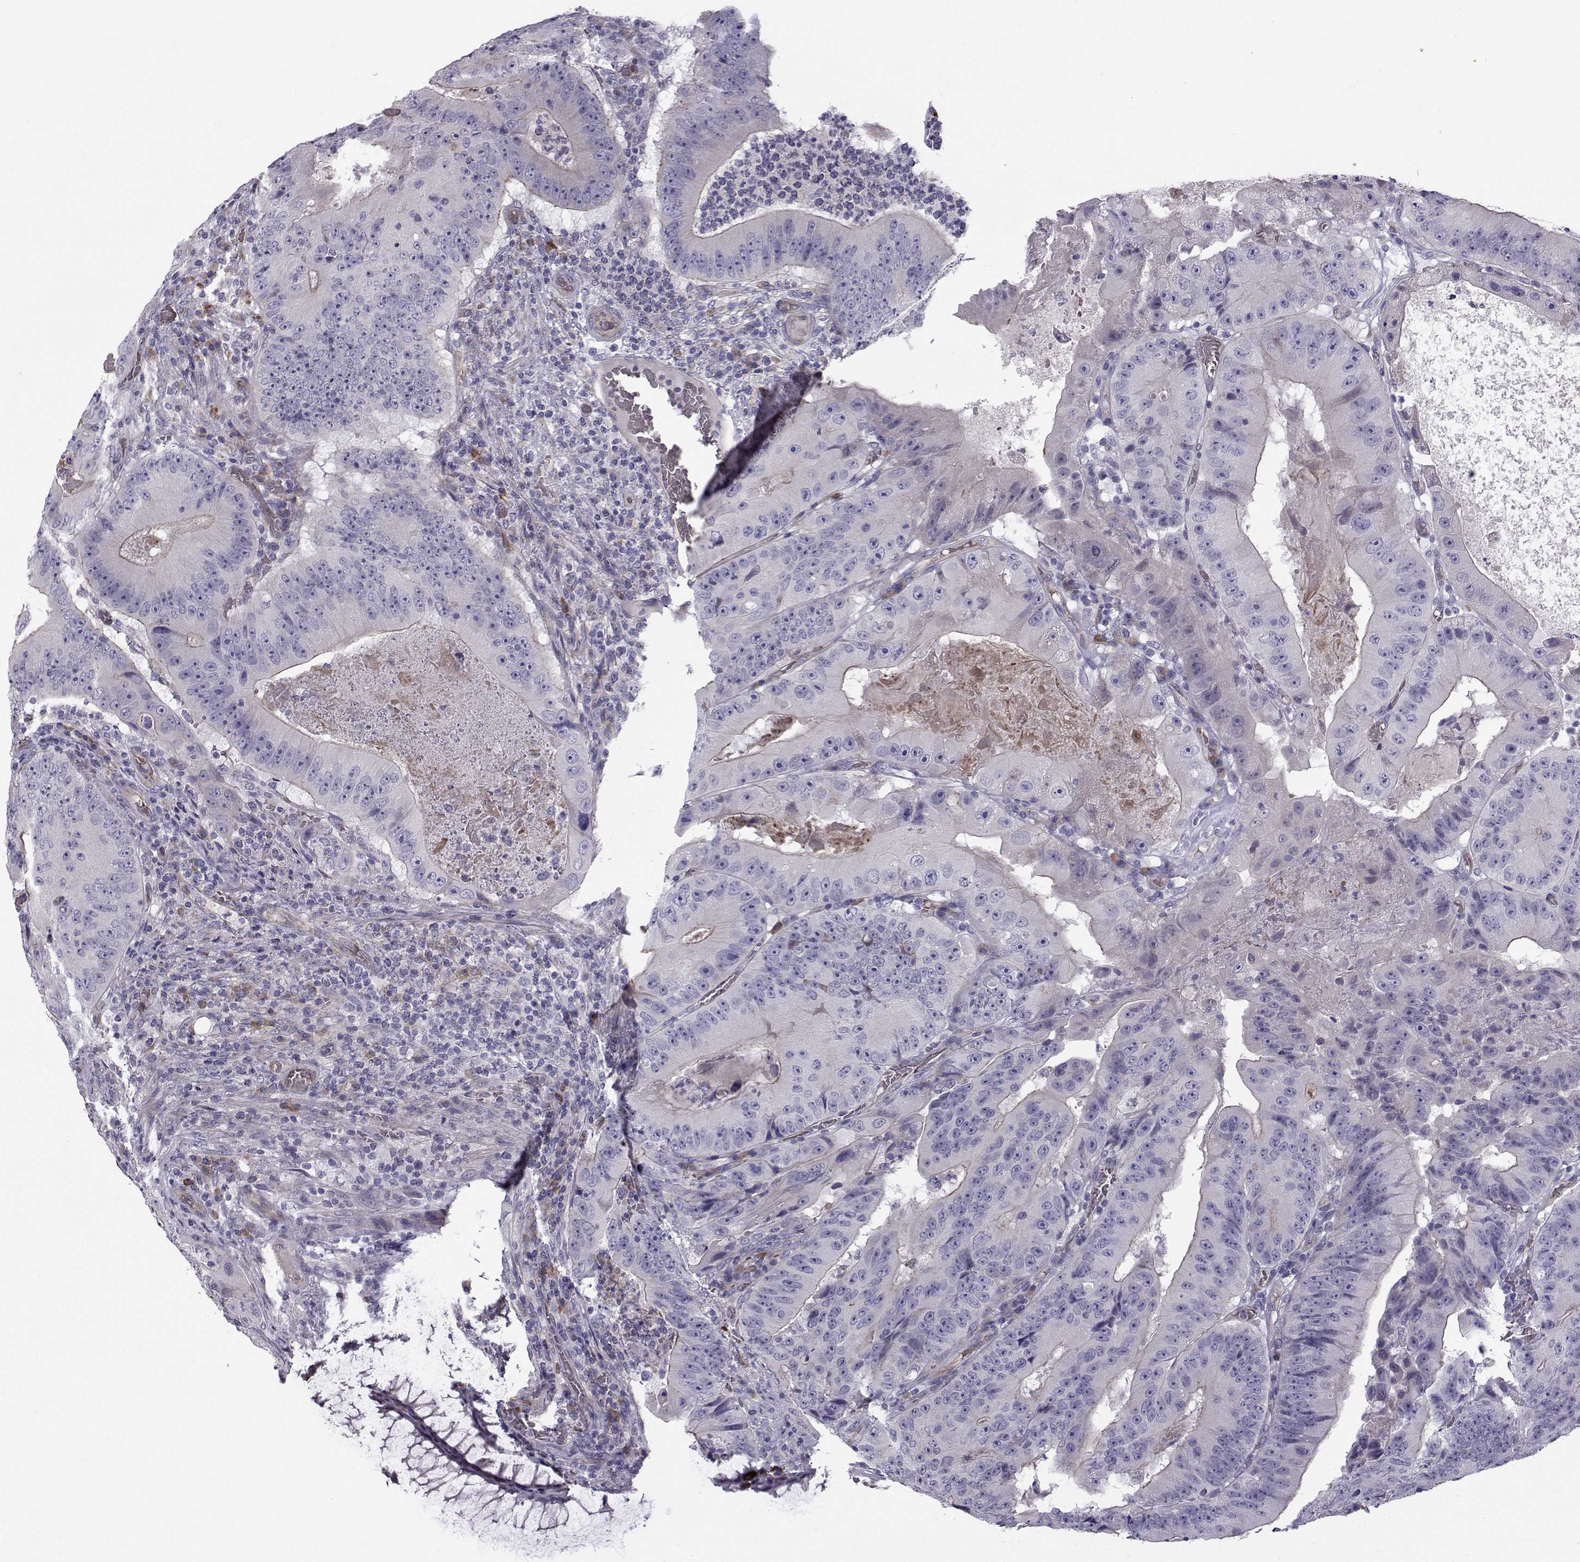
{"staining": {"intensity": "weak", "quantity": "<25%", "location": "cytoplasmic/membranous"}, "tissue": "colorectal cancer", "cell_type": "Tumor cells", "image_type": "cancer", "snomed": [{"axis": "morphology", "description": "Adenocarcinoma, NOS"}, {"axis": "topography", "description": "Colon"}], "caption": "The image exhibits no staining of tumor cells in colorectal adenocarcinoma. The staining was performed using DAB (3,3'-diaminobenzidine) to visualize the protein expression in brown, while the nuclei were stained in blue with hematoxylin (Magnification: 20x).", "gene": "QPCT", "patient": {"sex": "female", "age": 86}}